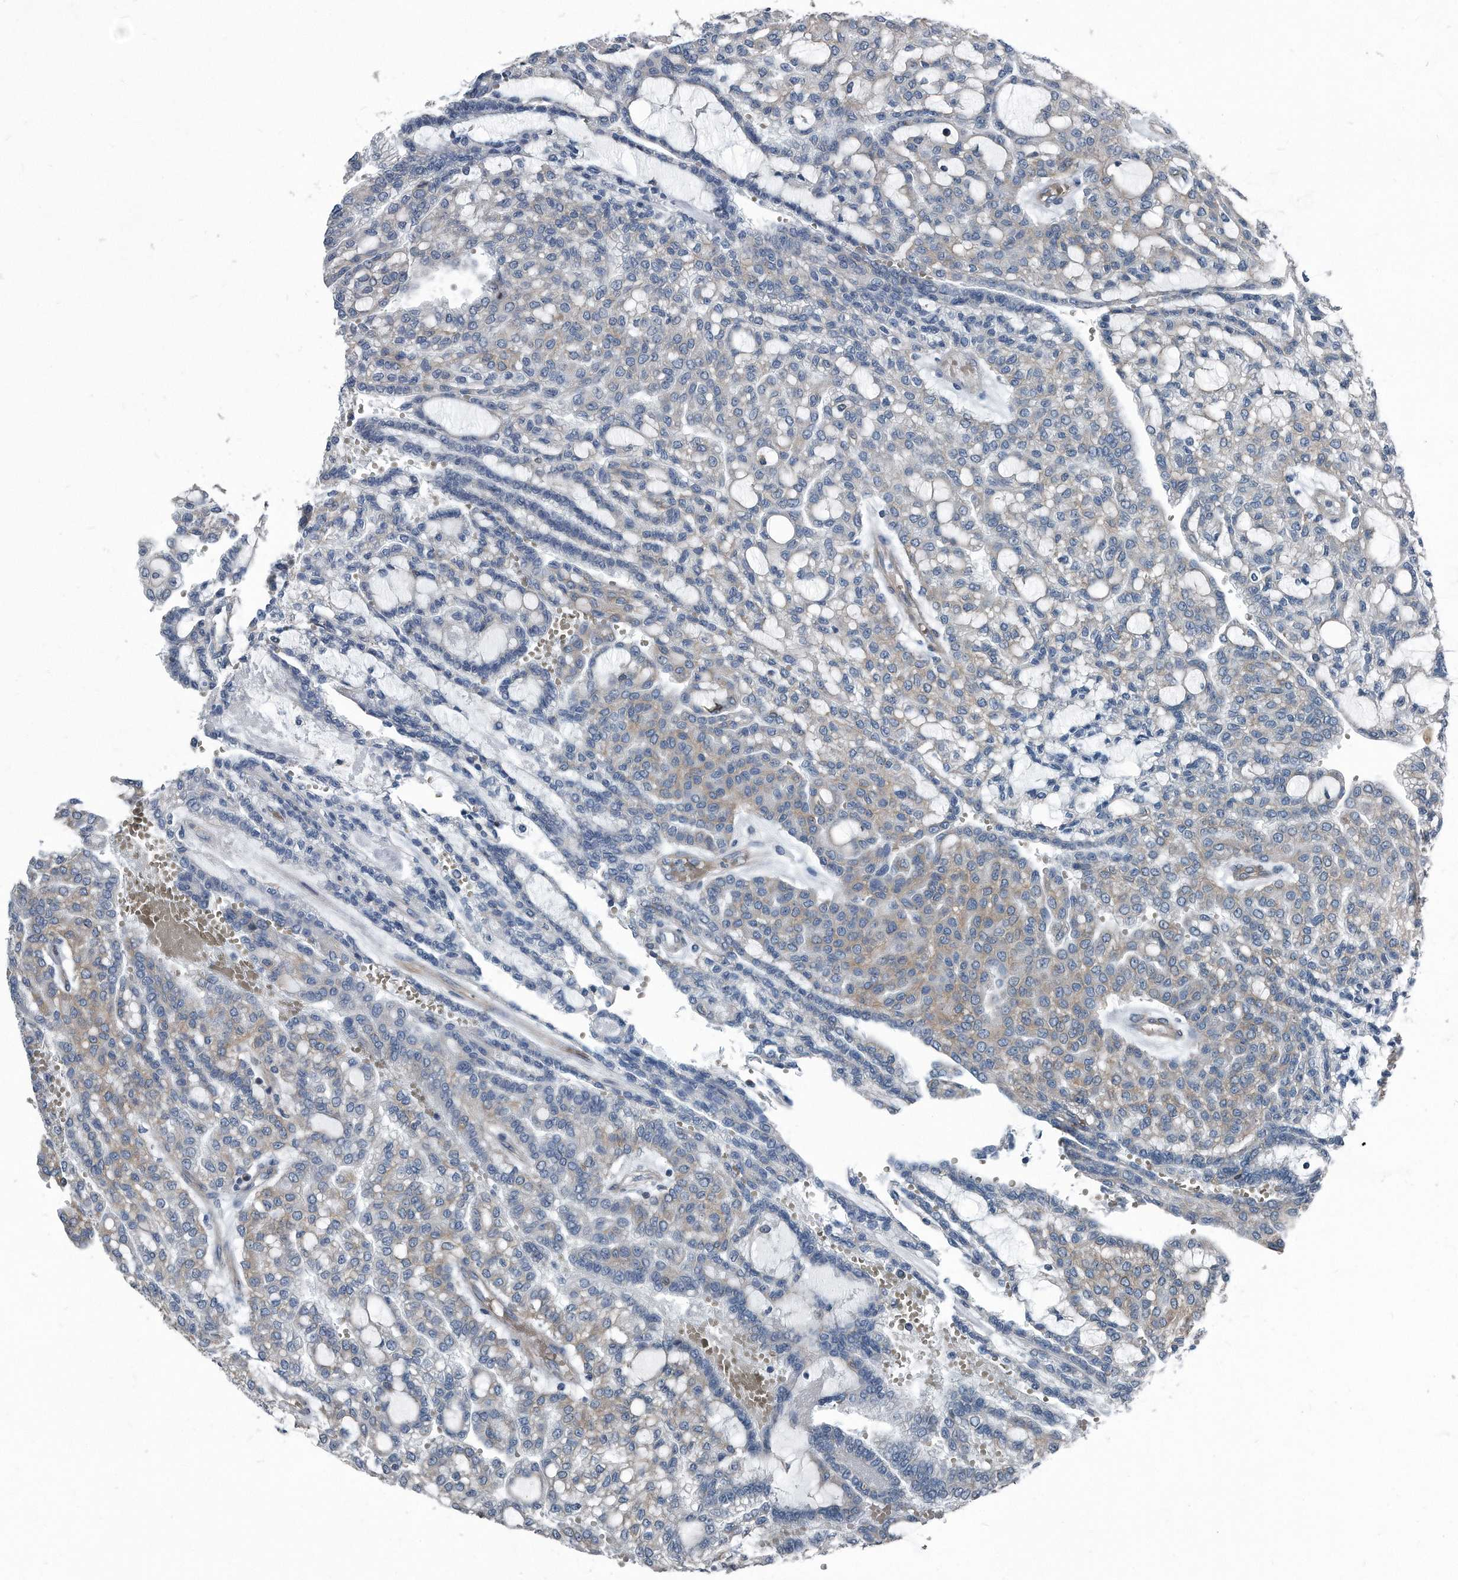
{"staining": {"intensity": "weak", "quantity": "<25%", "location": "cytoplasmic/membranous"}, "tissue": "renal cancer", "cell_type": "Tumor cells", "image_type": "cancer", "snomed": [{"axis": "morphology", "description": "Adenocarcinoma, NOS"}, {"axis": "topography", "description": "Kidney"}], "caption": "Immunohistochemical staining of human renal cancer displays no significant positivity in tumor cells. (DAB IHC visualized using brightfield microscopy, high magnification).", "gene": "PLEC", "patient": {"sex": "male", "age": 63}}